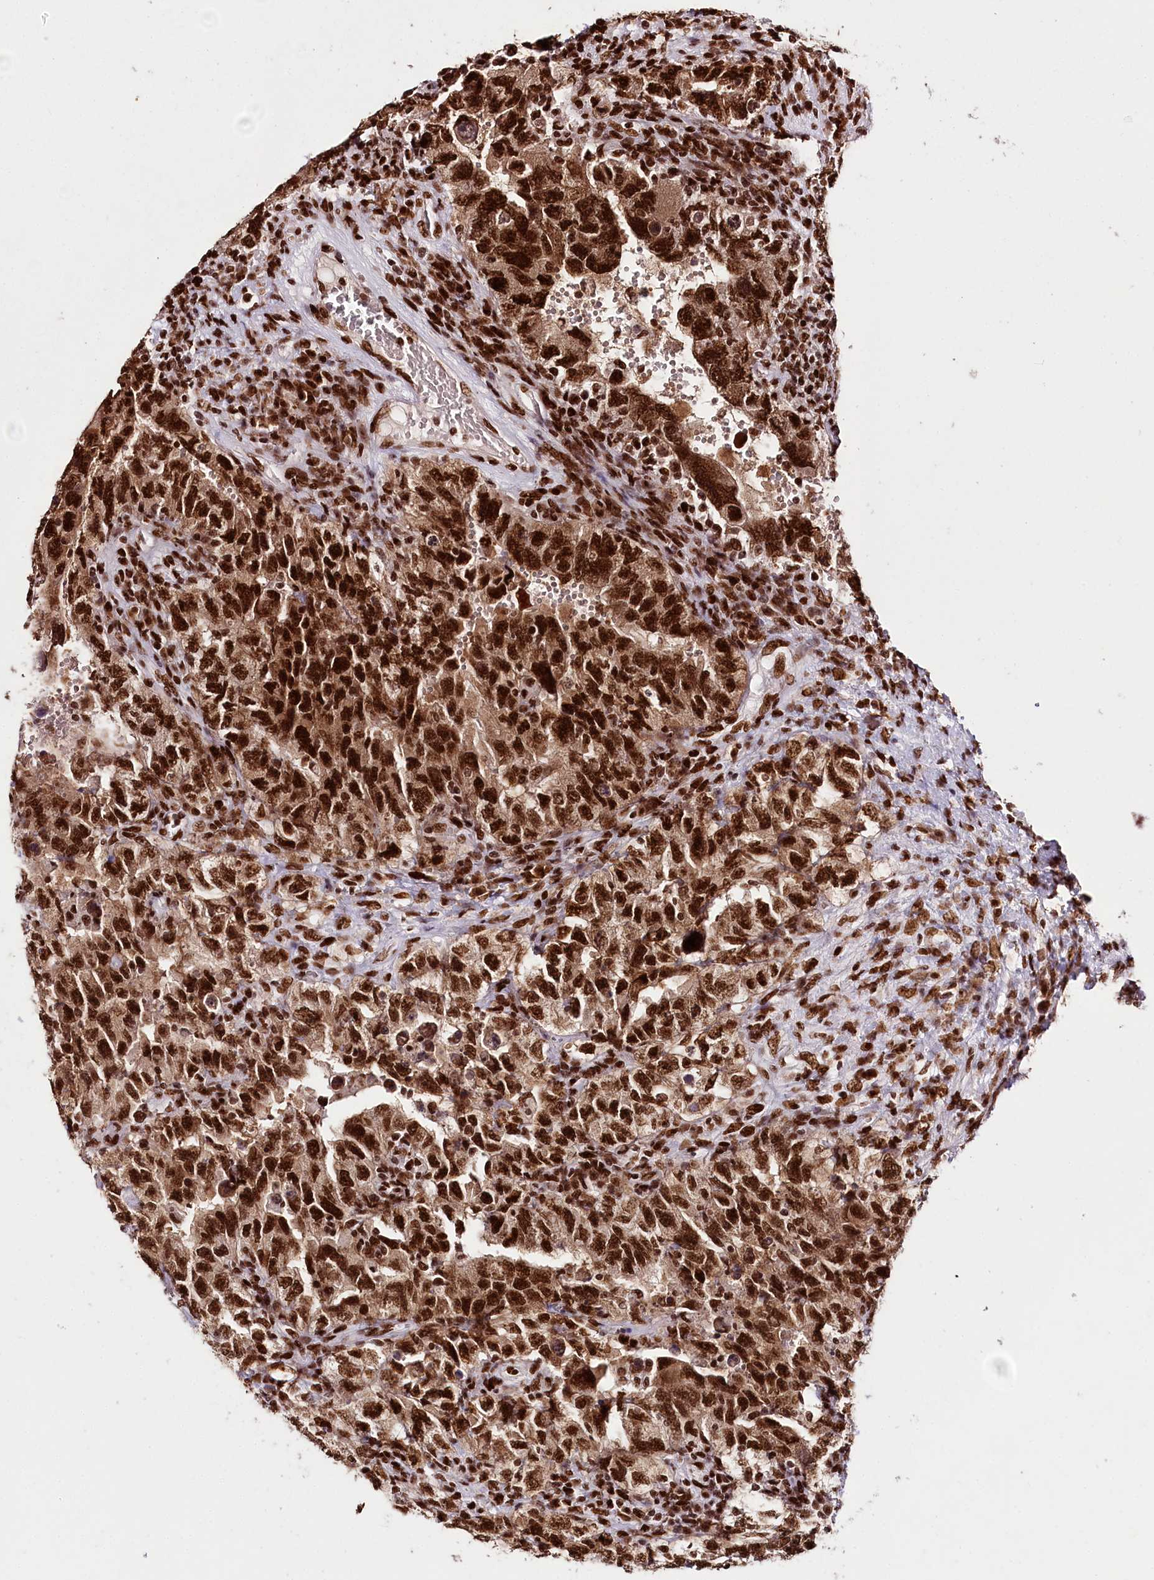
{"staining": {"intensity": "strong", "quantity": ">75%", "location": "nuclear"}, "tissue": "testis cancer", "cell_type": "Tumor cells", "image_type": "cancer", "snomed": [{"axis": "morphology", "description": "Carcinoma, Embryonal, NOS"}, {"axis": "topography", "description": "Testis"}], "caption": "High-magnification brightfield microscopy of testis cancer (embryonal carcinoma) stained with DAB (3,3'-diaminobenzidine) (brown) and counterstained with hematoxylin (blue). tumor cells exhibit strong nuclear expression is appreciated in approximately>75% of cells.", "gene": "SMARCE1", "patient": {"sex": "male", "age": 26}}